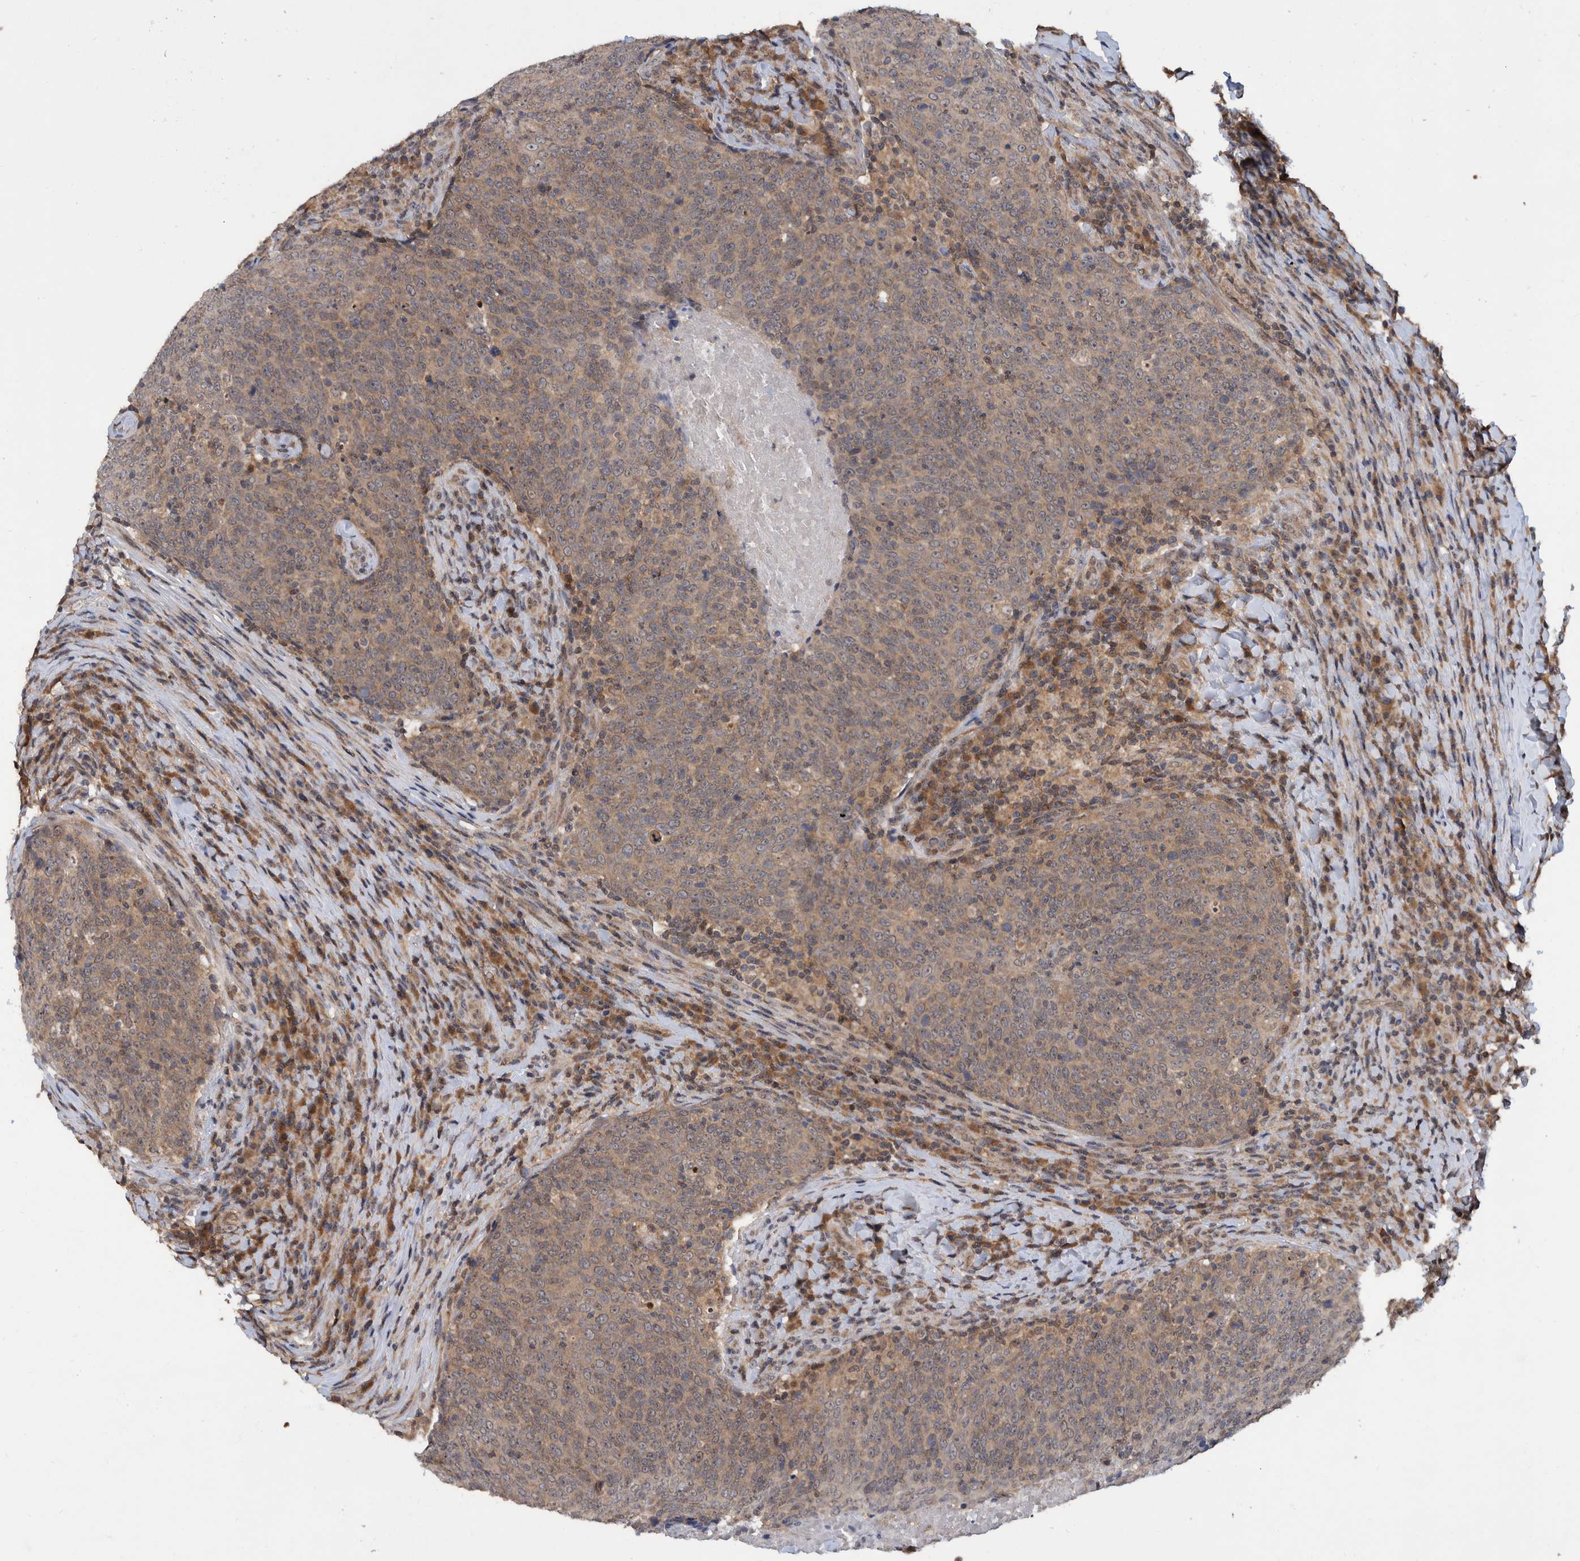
{"staining": {"intensity": "moderate", "quantity": ">75%", "location": "cytoplasmic/membranous"}, "tissue": "head and neck cancer", "cell_type": "Tumor cells", "image_type": "cancer", "snomed": [{"axis": "morphology", "description": "Squamous cell carcinoma, NOS"}, {"axis": "morphology", "description": "Squamous cell carcinoma, metastatic, NOS"}, {"axis": "topography", "description": "Lymph node"}, {"axis": "topography", "description": "Head-Neck"}], "caption": "Head and neck squamous cell carcinoma was stained to show a protein in brown. There is medium levels of moderate cytoplasmic/membranous positivity in about >75% of tumor cells.", "gene": "PLPBP", "patient": {"sex": "male", "age": 62}}